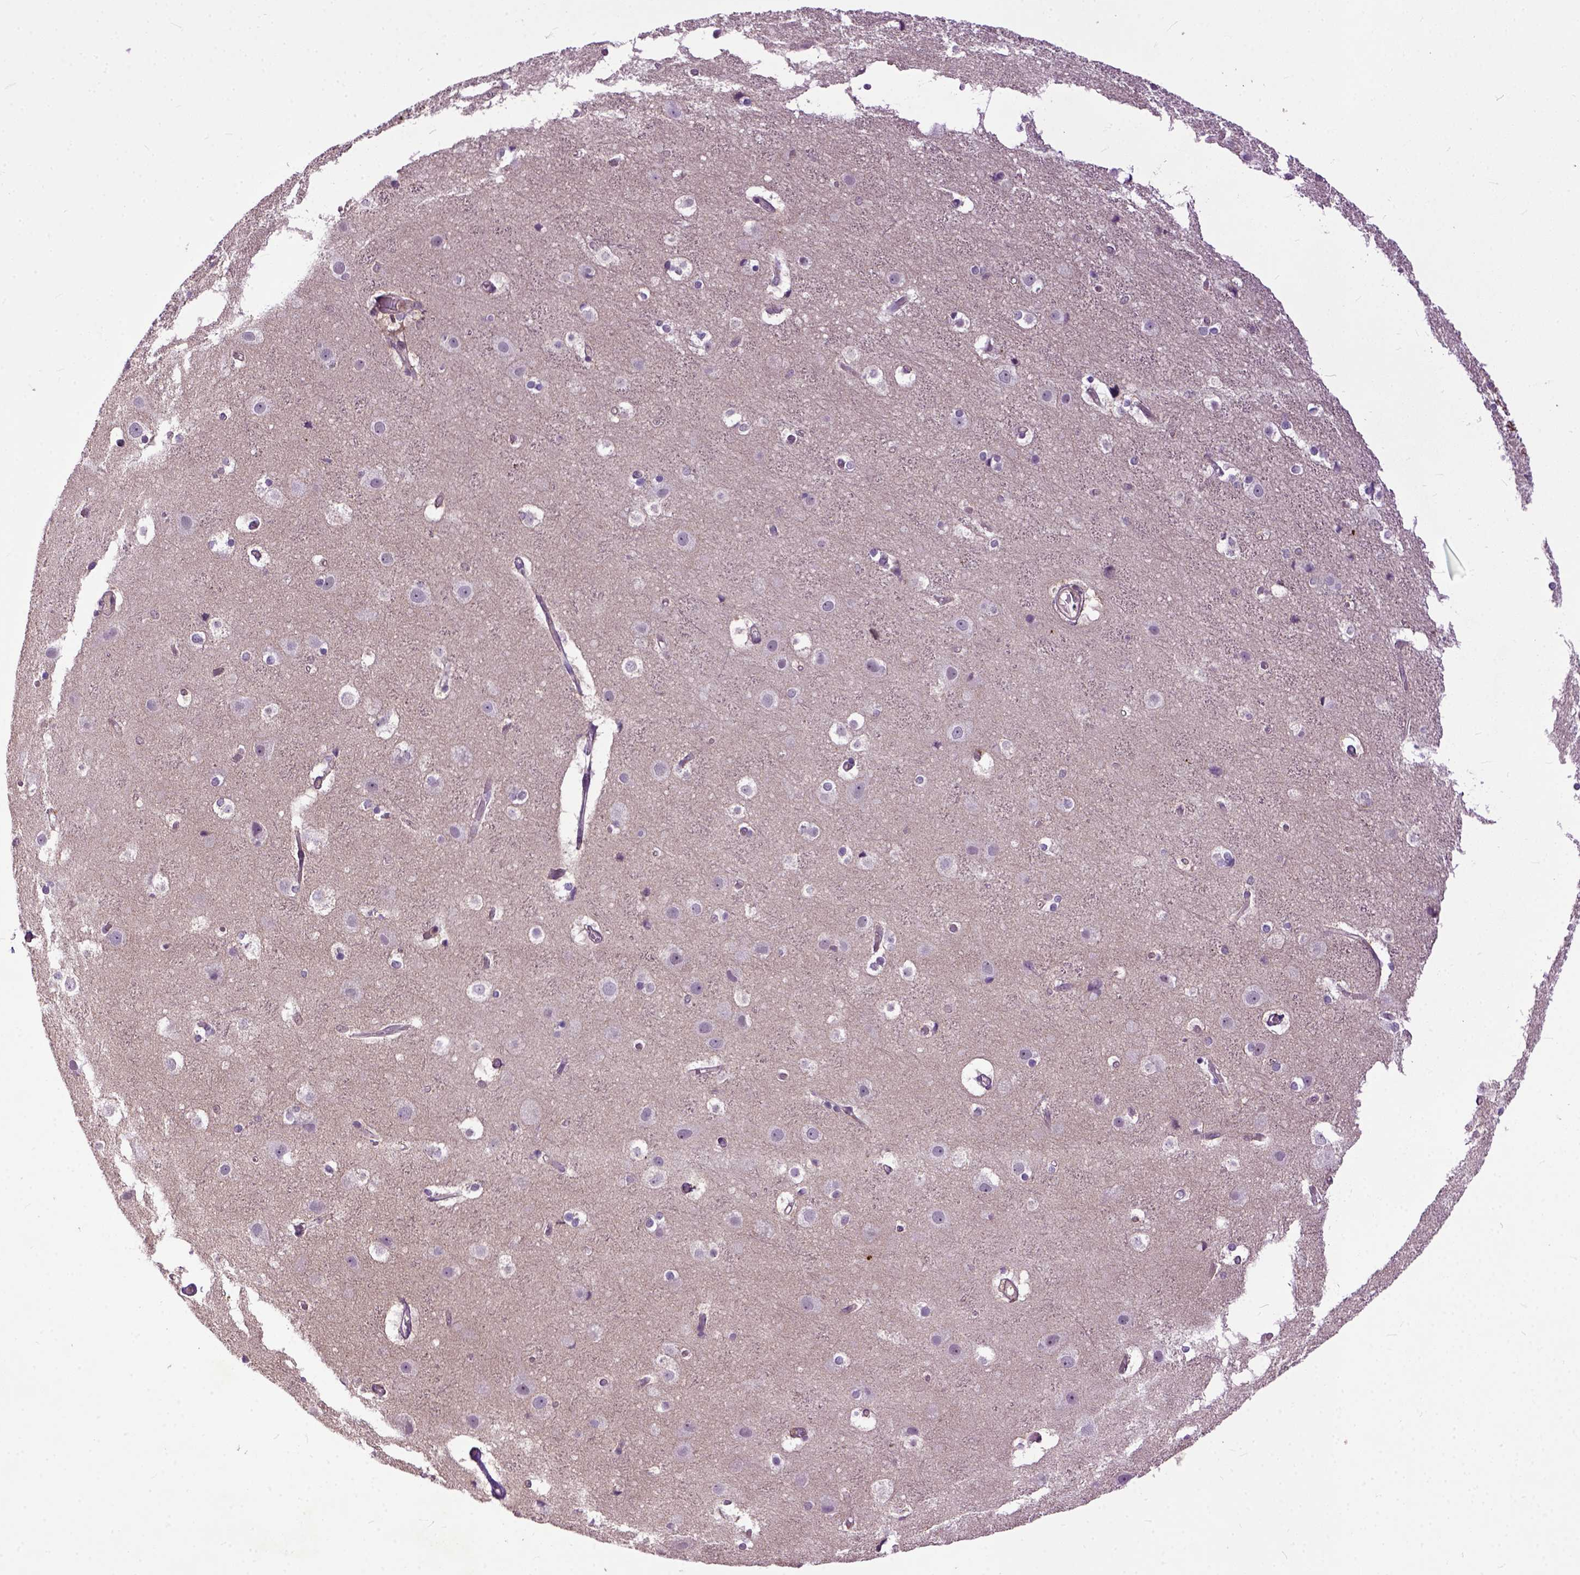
{"staining": {"intensity": "negative", "quantity": "none", "location": "none"}, "tissue": "cerebral cortex", "cell_type": "Endothelial cells", "image_type": "normal", "snomed": [{"axis": "morphology", "description": "Normal tissue, NOS"}, {"axis": "topography", "description": "Cerebral cortex"}], "caption": "IHC of unremarkable human cerebral cortex exhibits no staining in endothelial cells.", "gene": "CPNE1", "patient": {"sex": "female", "age": 52}}